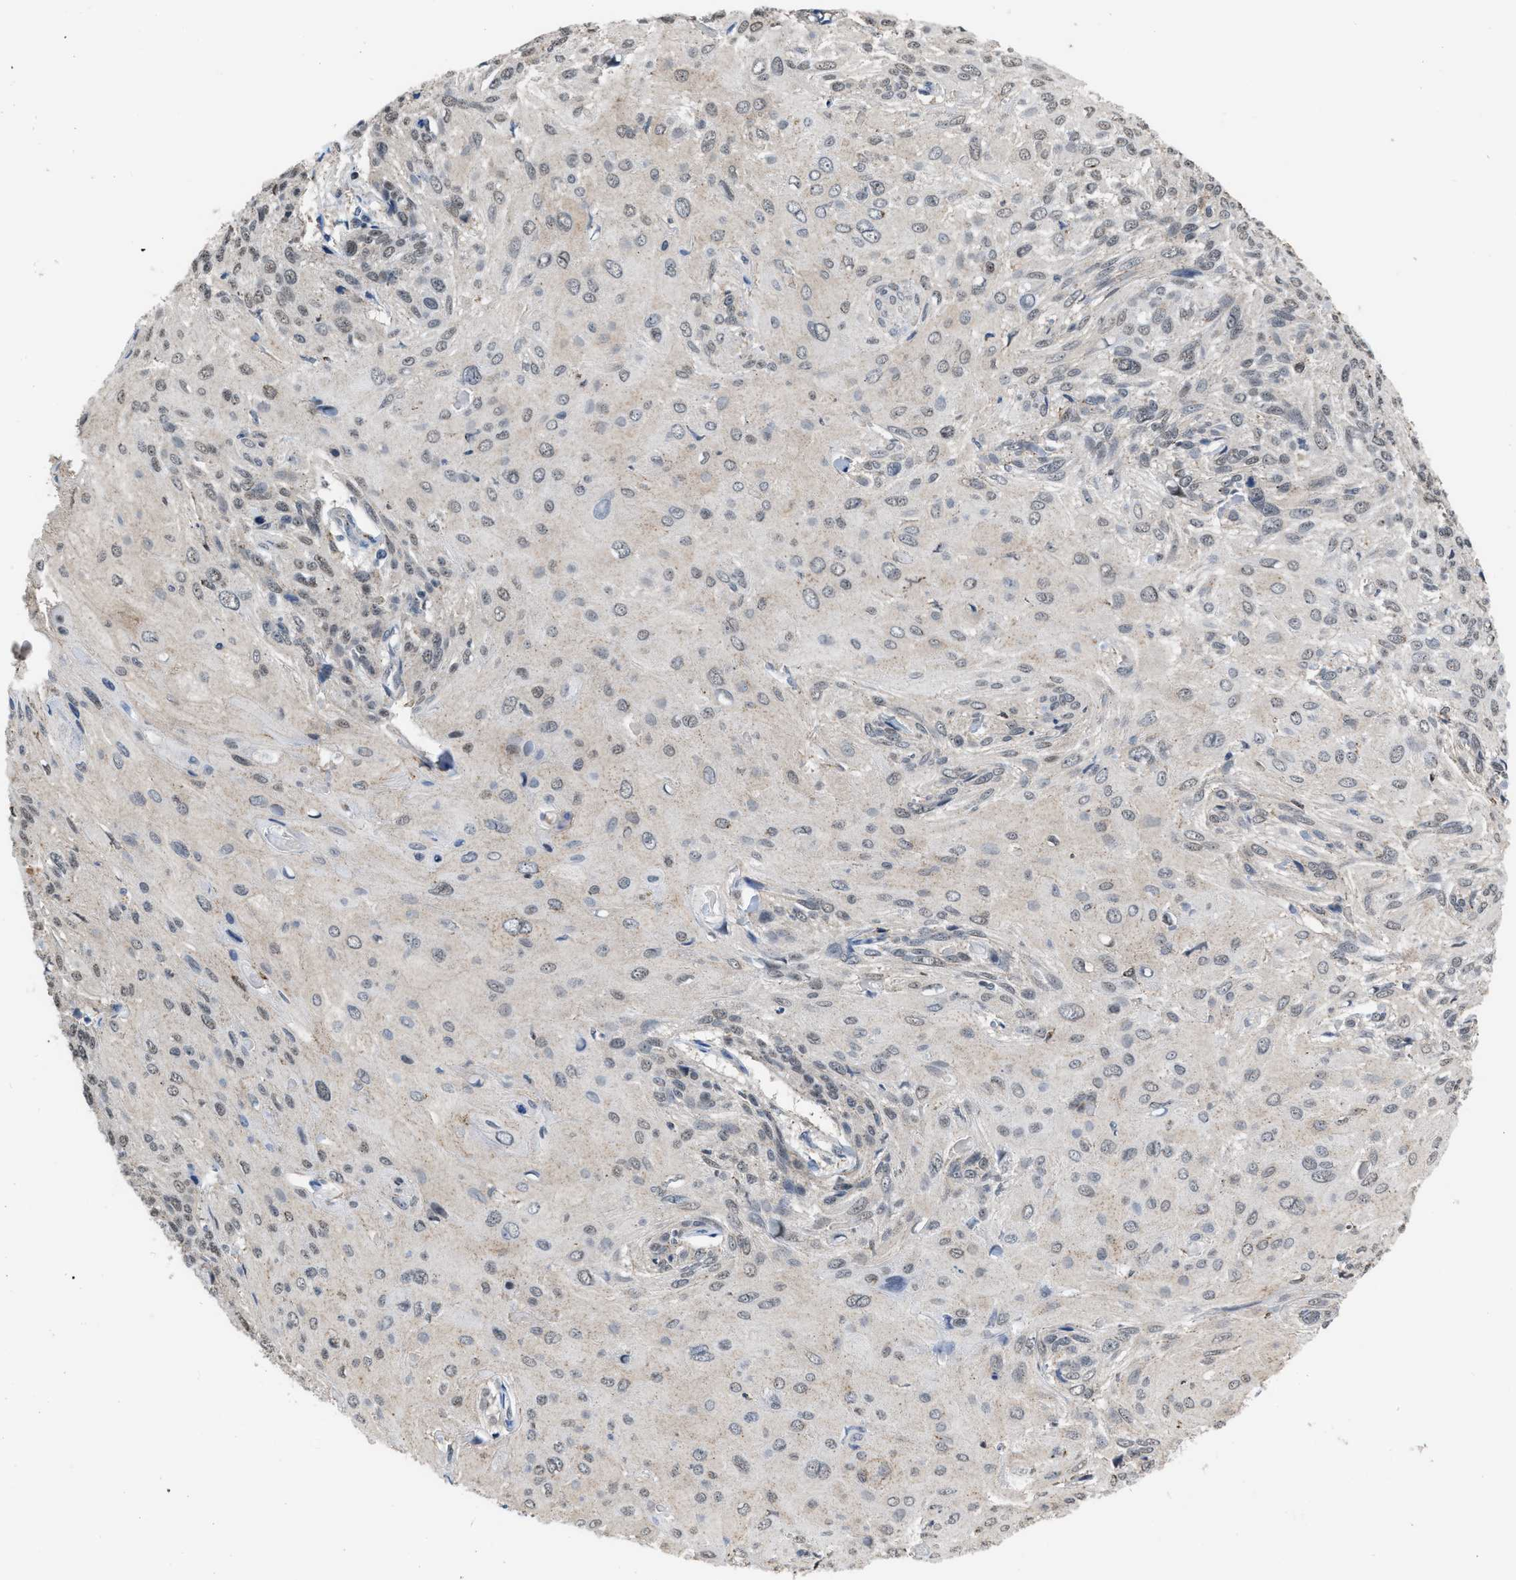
{"staining": {"intensity": "weak", "quantity": "<25%", "location": "nuclear"}, "tissue": "cervical cancer", "cell_type": "Tumor cells", "image_type": "cancer", "snomed": [{"axis": "morphology", "description": "Squamous cell carcinoma, NOS"}, {"axis": "topography", "description": "Cervix"}], "caption": "Squamous cell carcinoma (cervical) stained for a protein using immunohistochemistry exhibits no expression tumor cells.", "gene": "BAIAP2L1", "patient": {"sex": "female", "age": 51}}